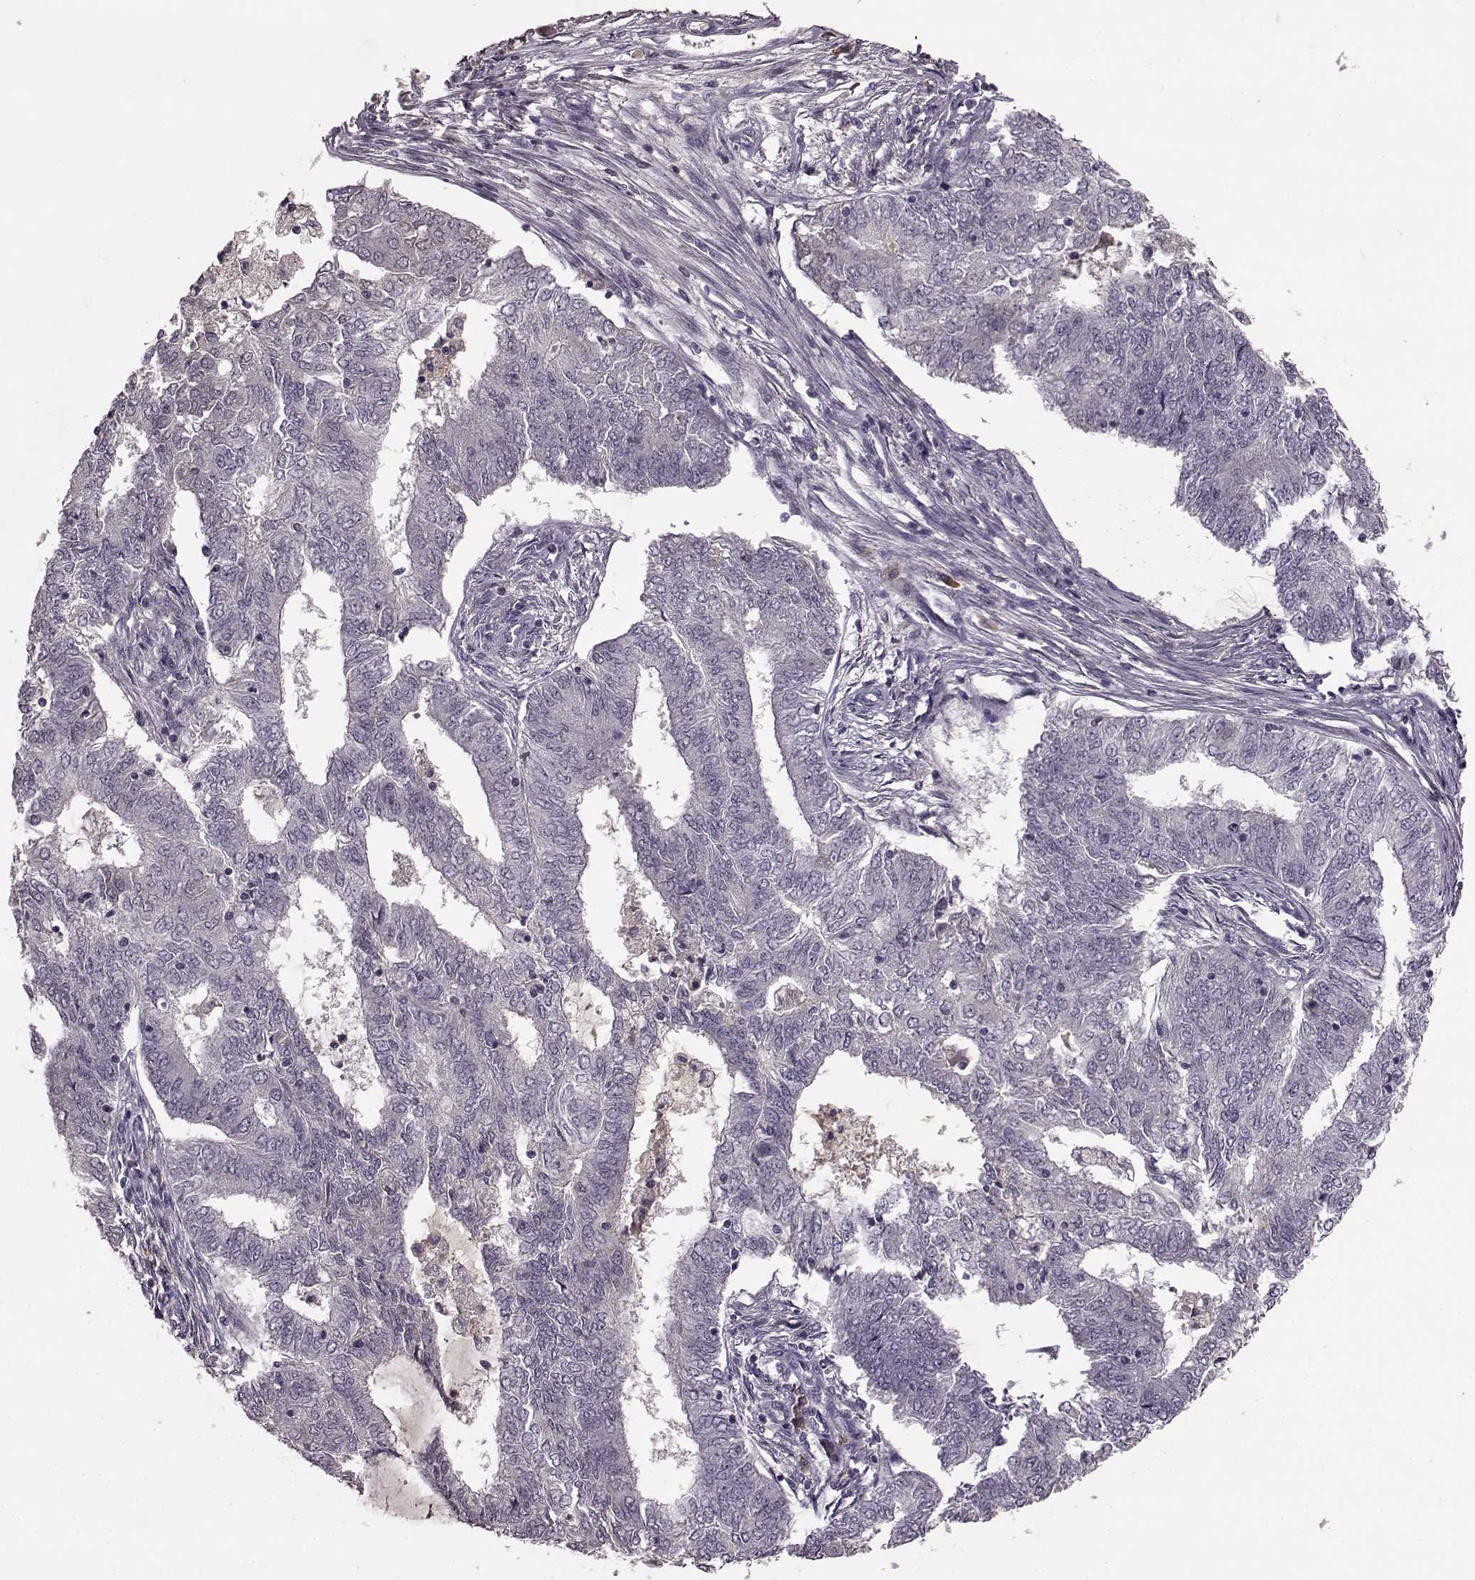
{"staining": {"intensity": "negative", "quantity": "none", "location": "none"}, "tissue": "endometrial cancer", "cell_type": "Tumor cells", "image_type": "cancer", "snomed": [{"axis": "morphology", "description": "Adenocarcinoma, NOS"}, {"axis": "topography", "description": "Endometrium"}], "caption": "Immunohistochemistry of endometrial adenocarcinoma displays no staining in tumor cells.", "gene": "NRL", "patient": {"sex": "female", "age": 62}}